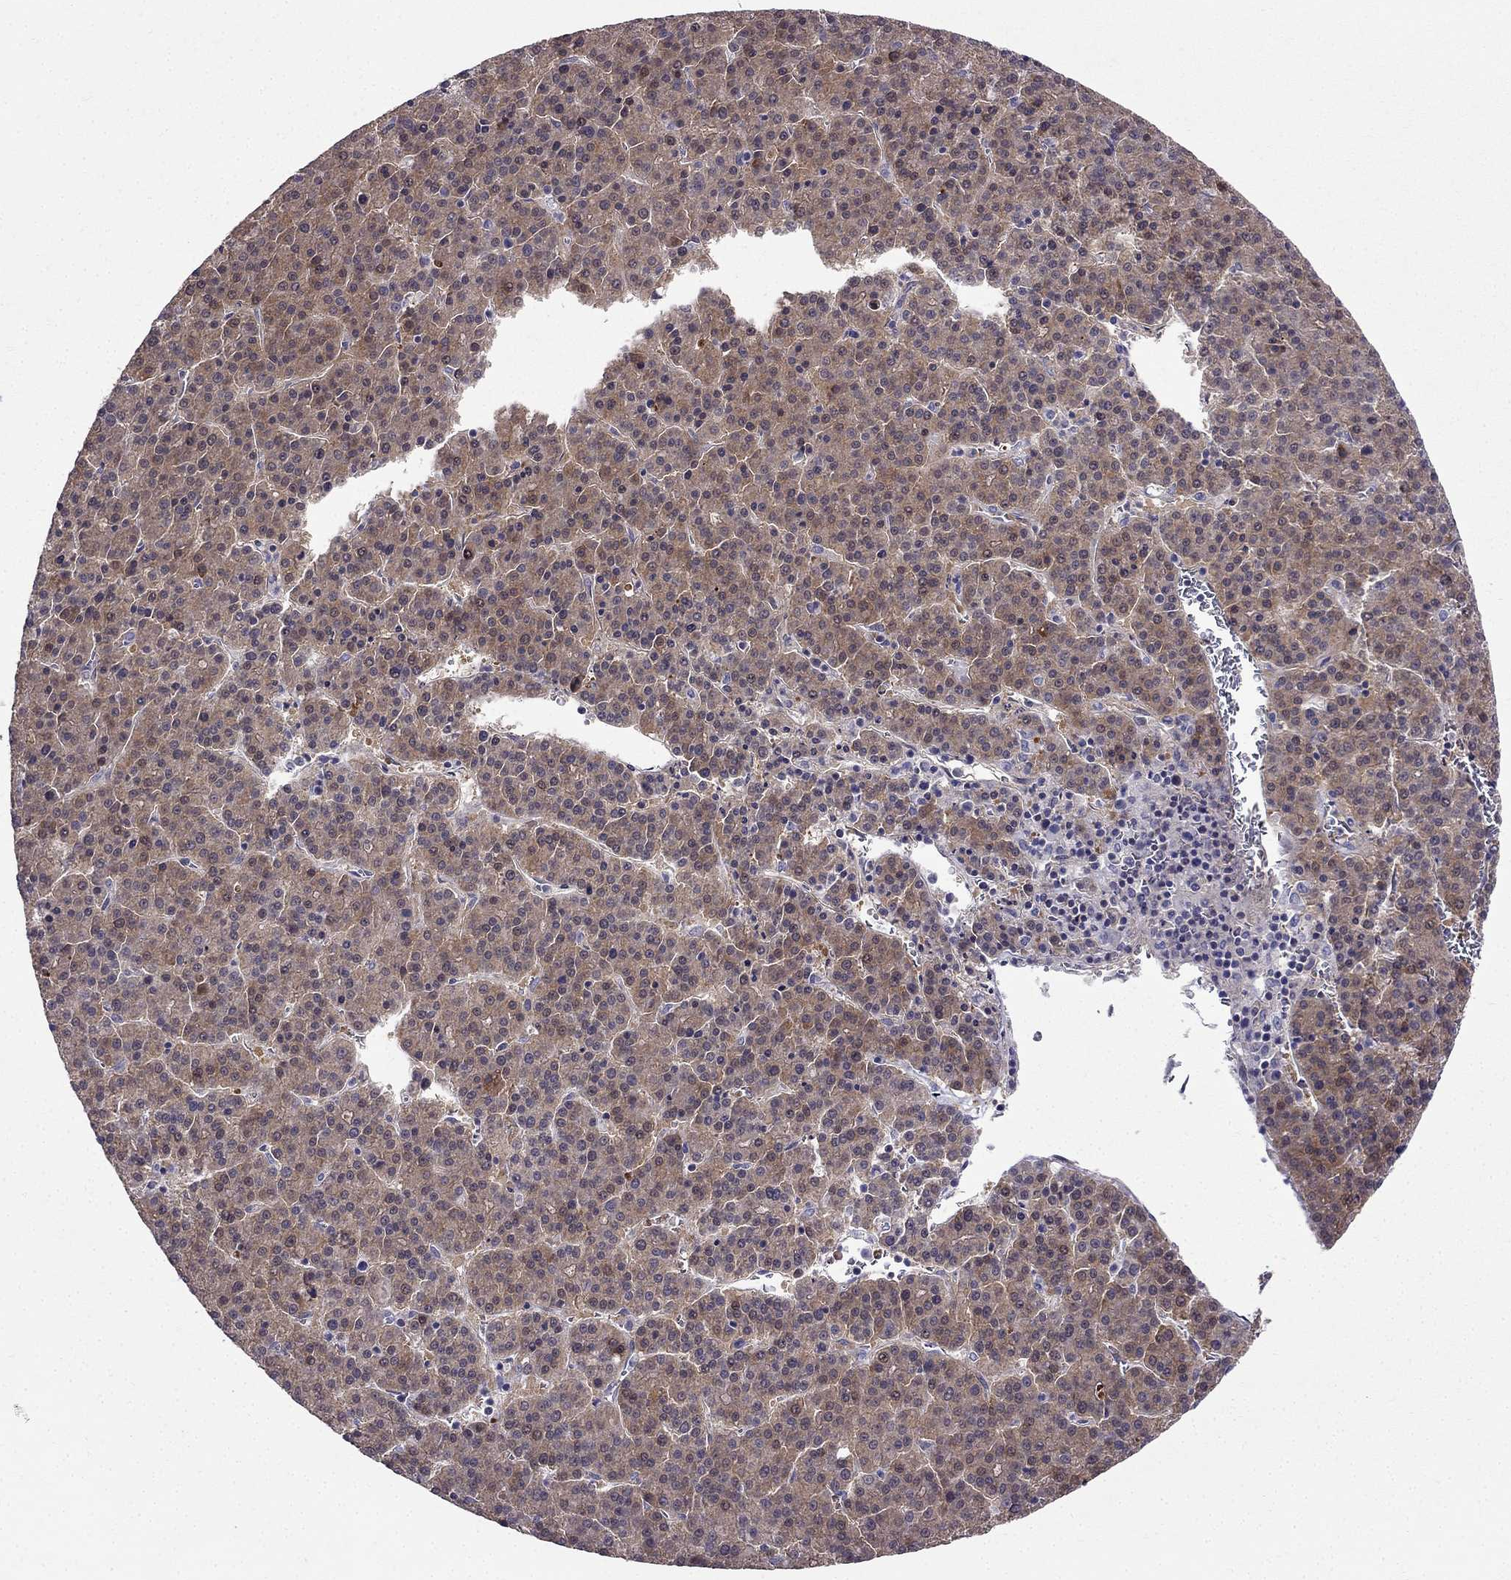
{"staining": {"intensity": "moderate", "quantity": "25%-75%", "location": "cytoplasmic/membranous"}, "tissue": "liver cancer", "cell_type": "Tumor cells", "image_type": "cancer", "snomed": [{"axis": "morphology", "description": "Carcinoma, Hepatocellular, NOS"}, {"axis": "topography", "description": "Liver"}], "caption": "Immunohistochemical staining of liver hepatocellular carcinoma demonstrates medium levels of moderate cytoplasmic/membranous expression in about 25%-75% of tumor cells.", "gene": "AS3MT", "patient": {"sex": "female", "age": 58}}